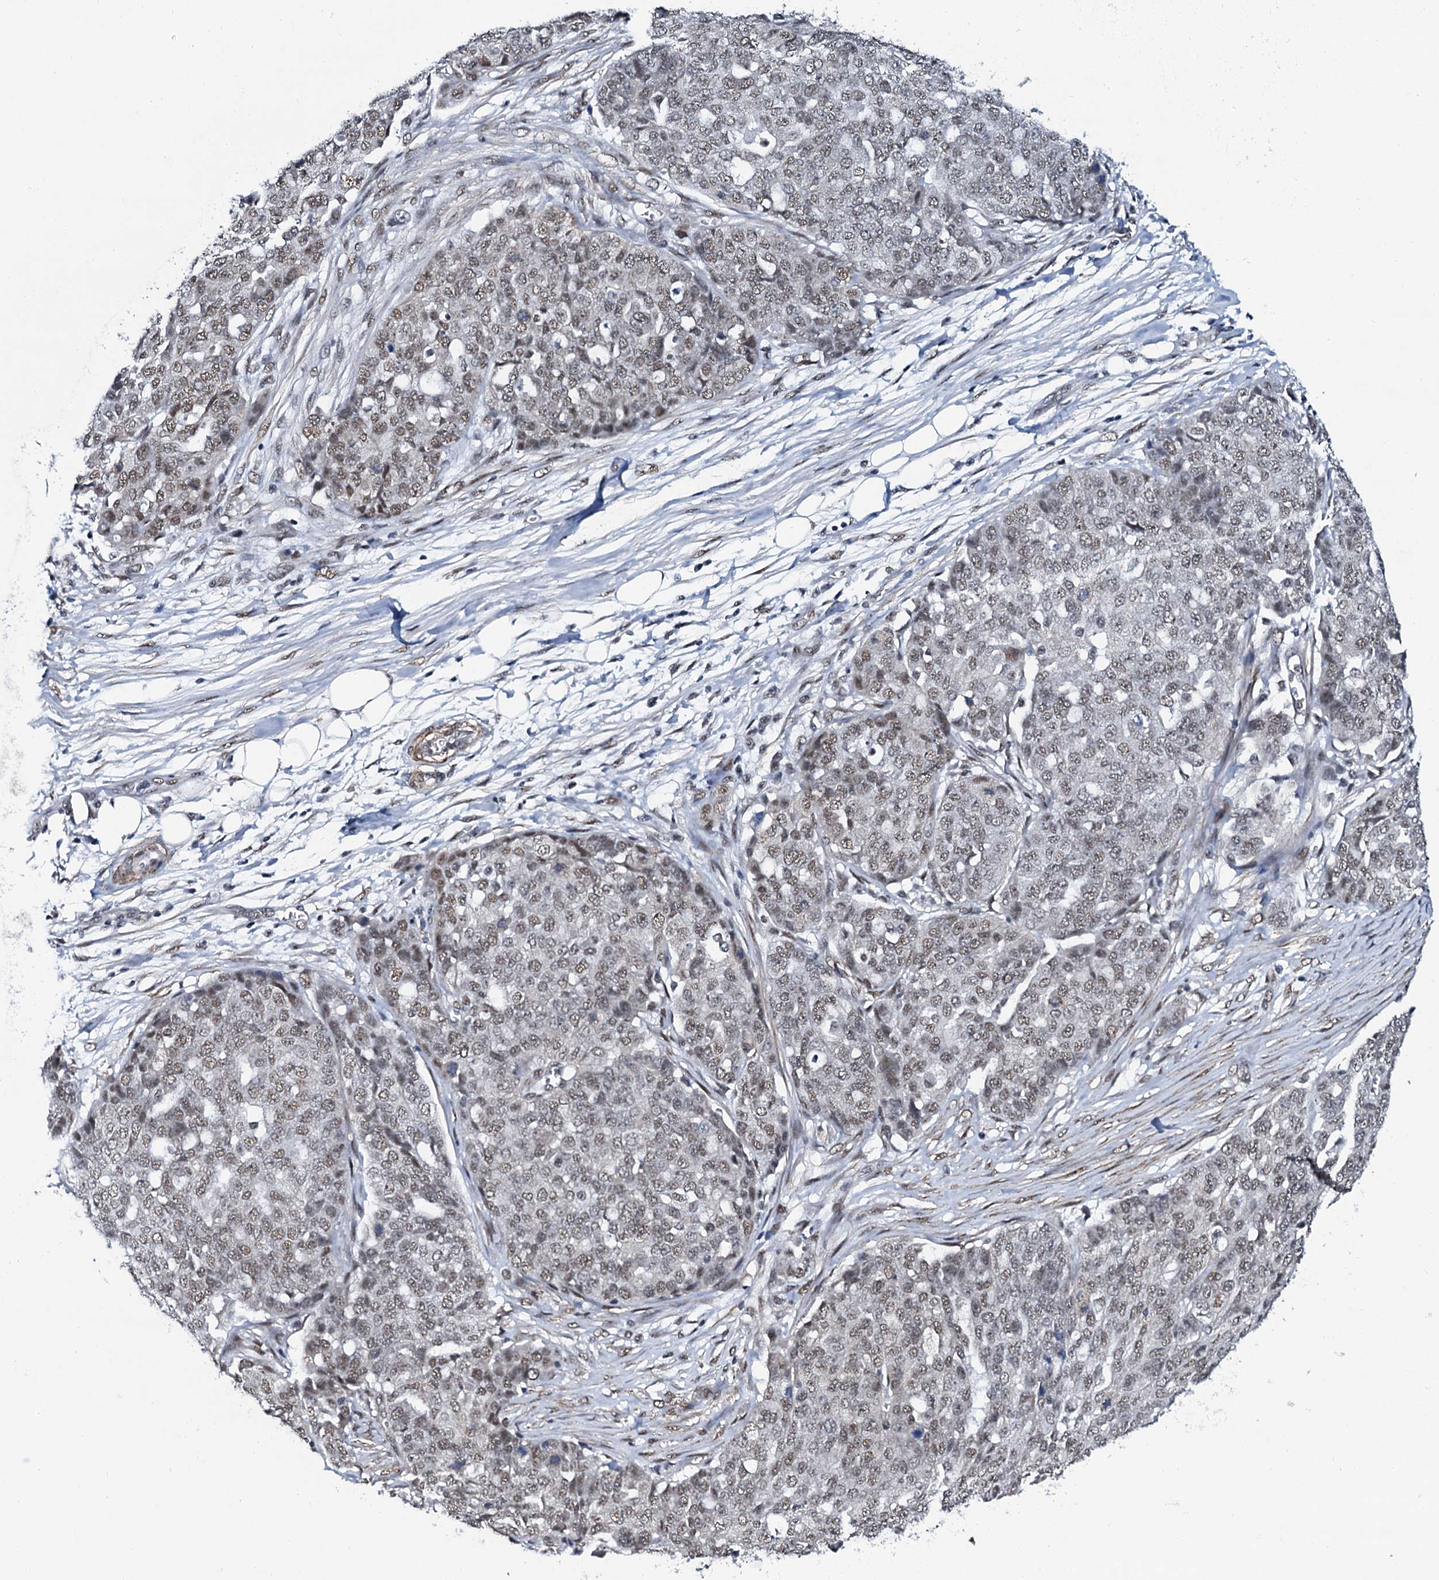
{"staining": {"intensity": "weak", "quantity": ">75%", "location": "nuclear"}, "tissue": "ovarian cancer", "cell_type": "Tumor cells", "image_type": "cancer", "snomed": [{"axis": "morphology", "description": "Cystadenocarcinoma, serous, NOS"}, {"axis": "topography", "description": "Soft tissue"}, {"axis": "topography", "description": "Ovary"}], "caption": "Ovarian serous cystadenocarcinoma was stained to show a protein in brown. There is low levels of weak nuclear staining in about >75% of tumor cells.", "gene": "CWC15", "patient": {"sex": "female", "age": 57}}